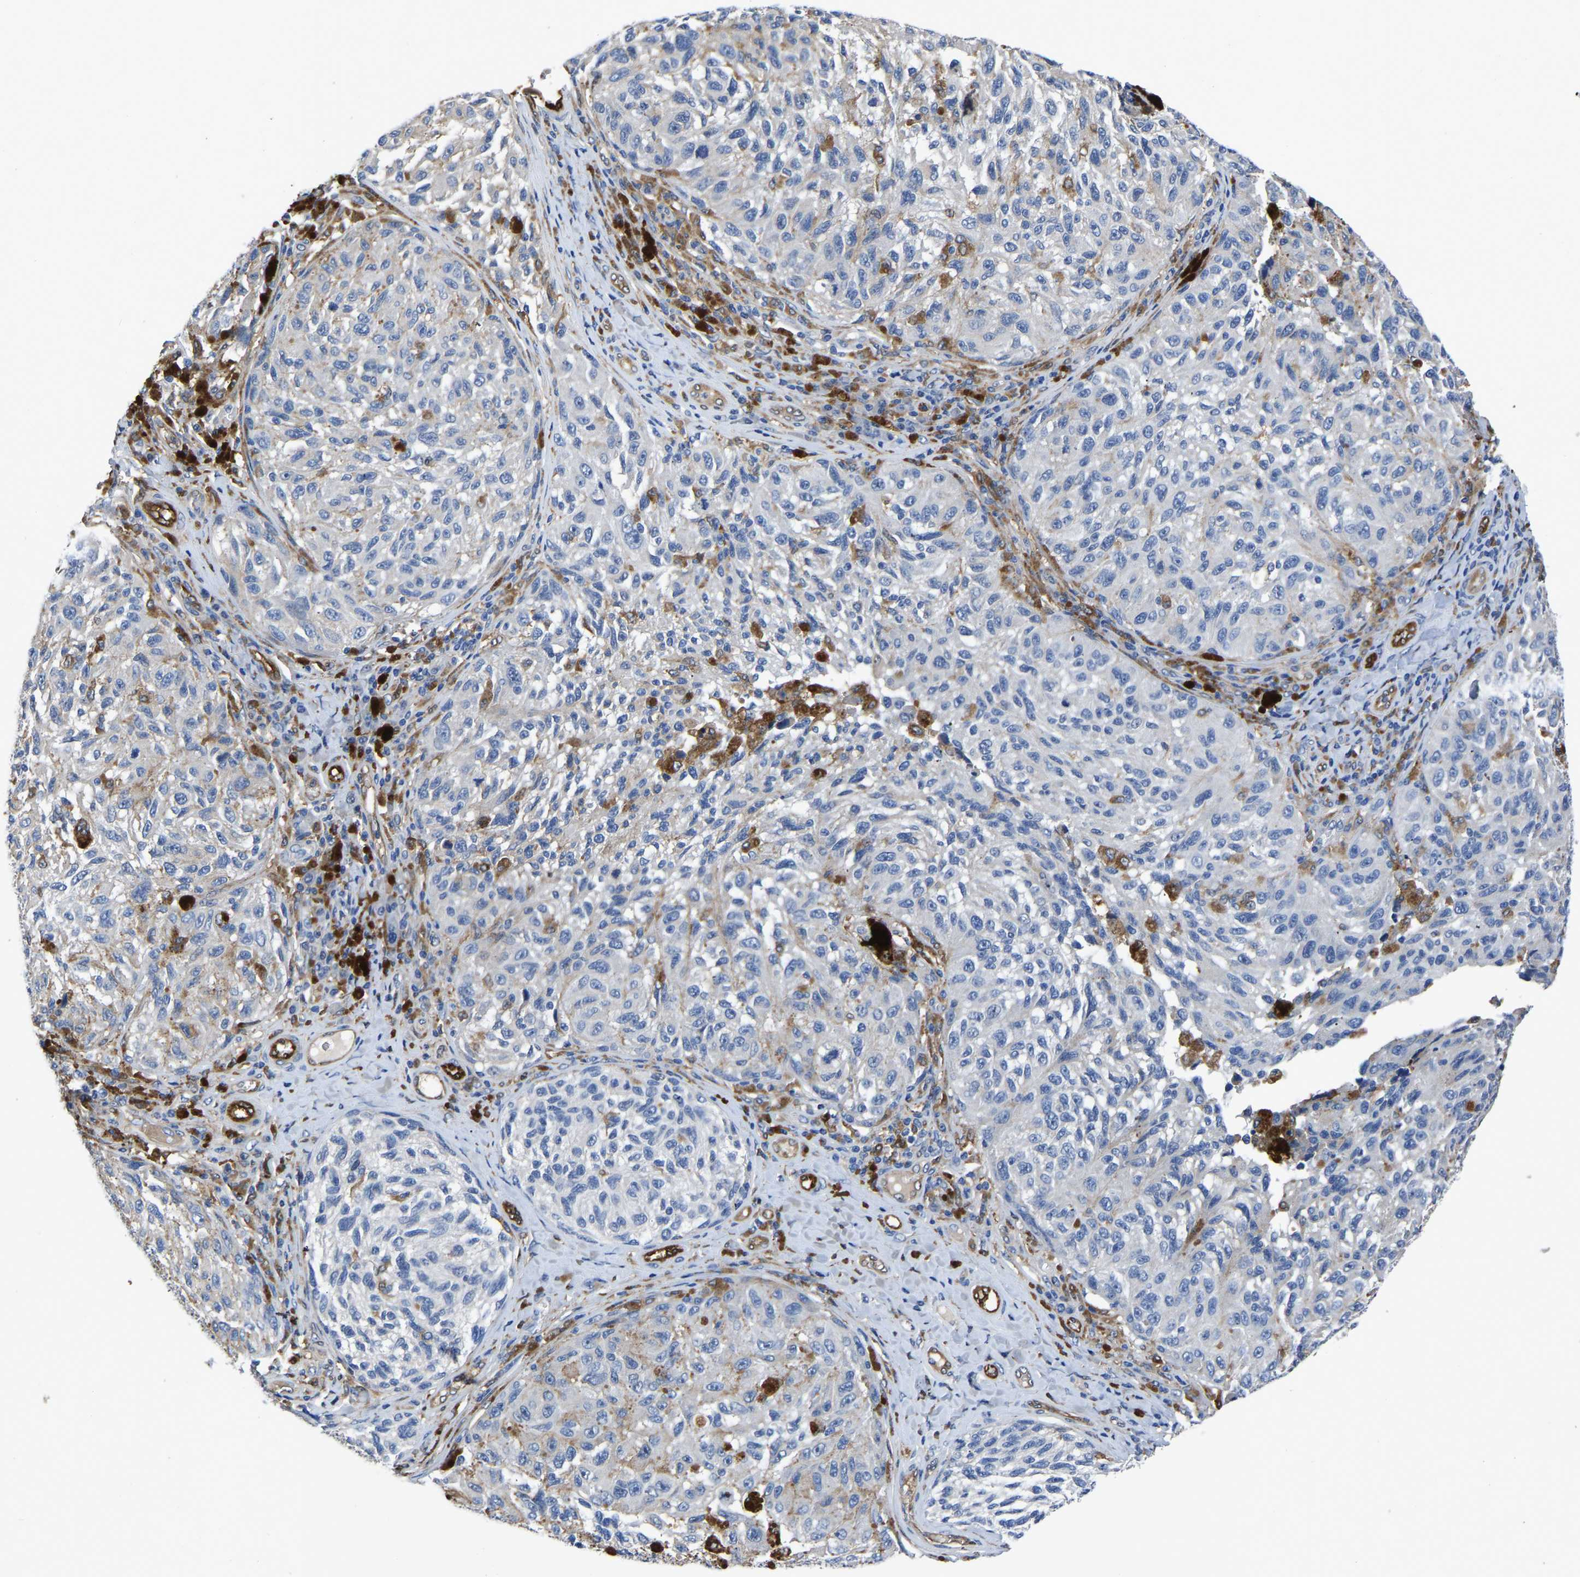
{"staining": {"intensity": "weak", "quantity": "<25%", "location": "cytoplasmic/membranous"}, "tissue": "melanoma", "cell_type": "Tumor cells", "image_type": "cancer", "snomed": [{"axis": "morphology", "description": "Malignant melanoma, NOS"}, {"axis": "topography", "description": "Skin"}], "caption": "A high-resolution image shows IHC staining of melanoma, which reveals no significant expression in tumor cells.", "gene": "ATG2B", "patient": {"sex": "female", "age": 73}}